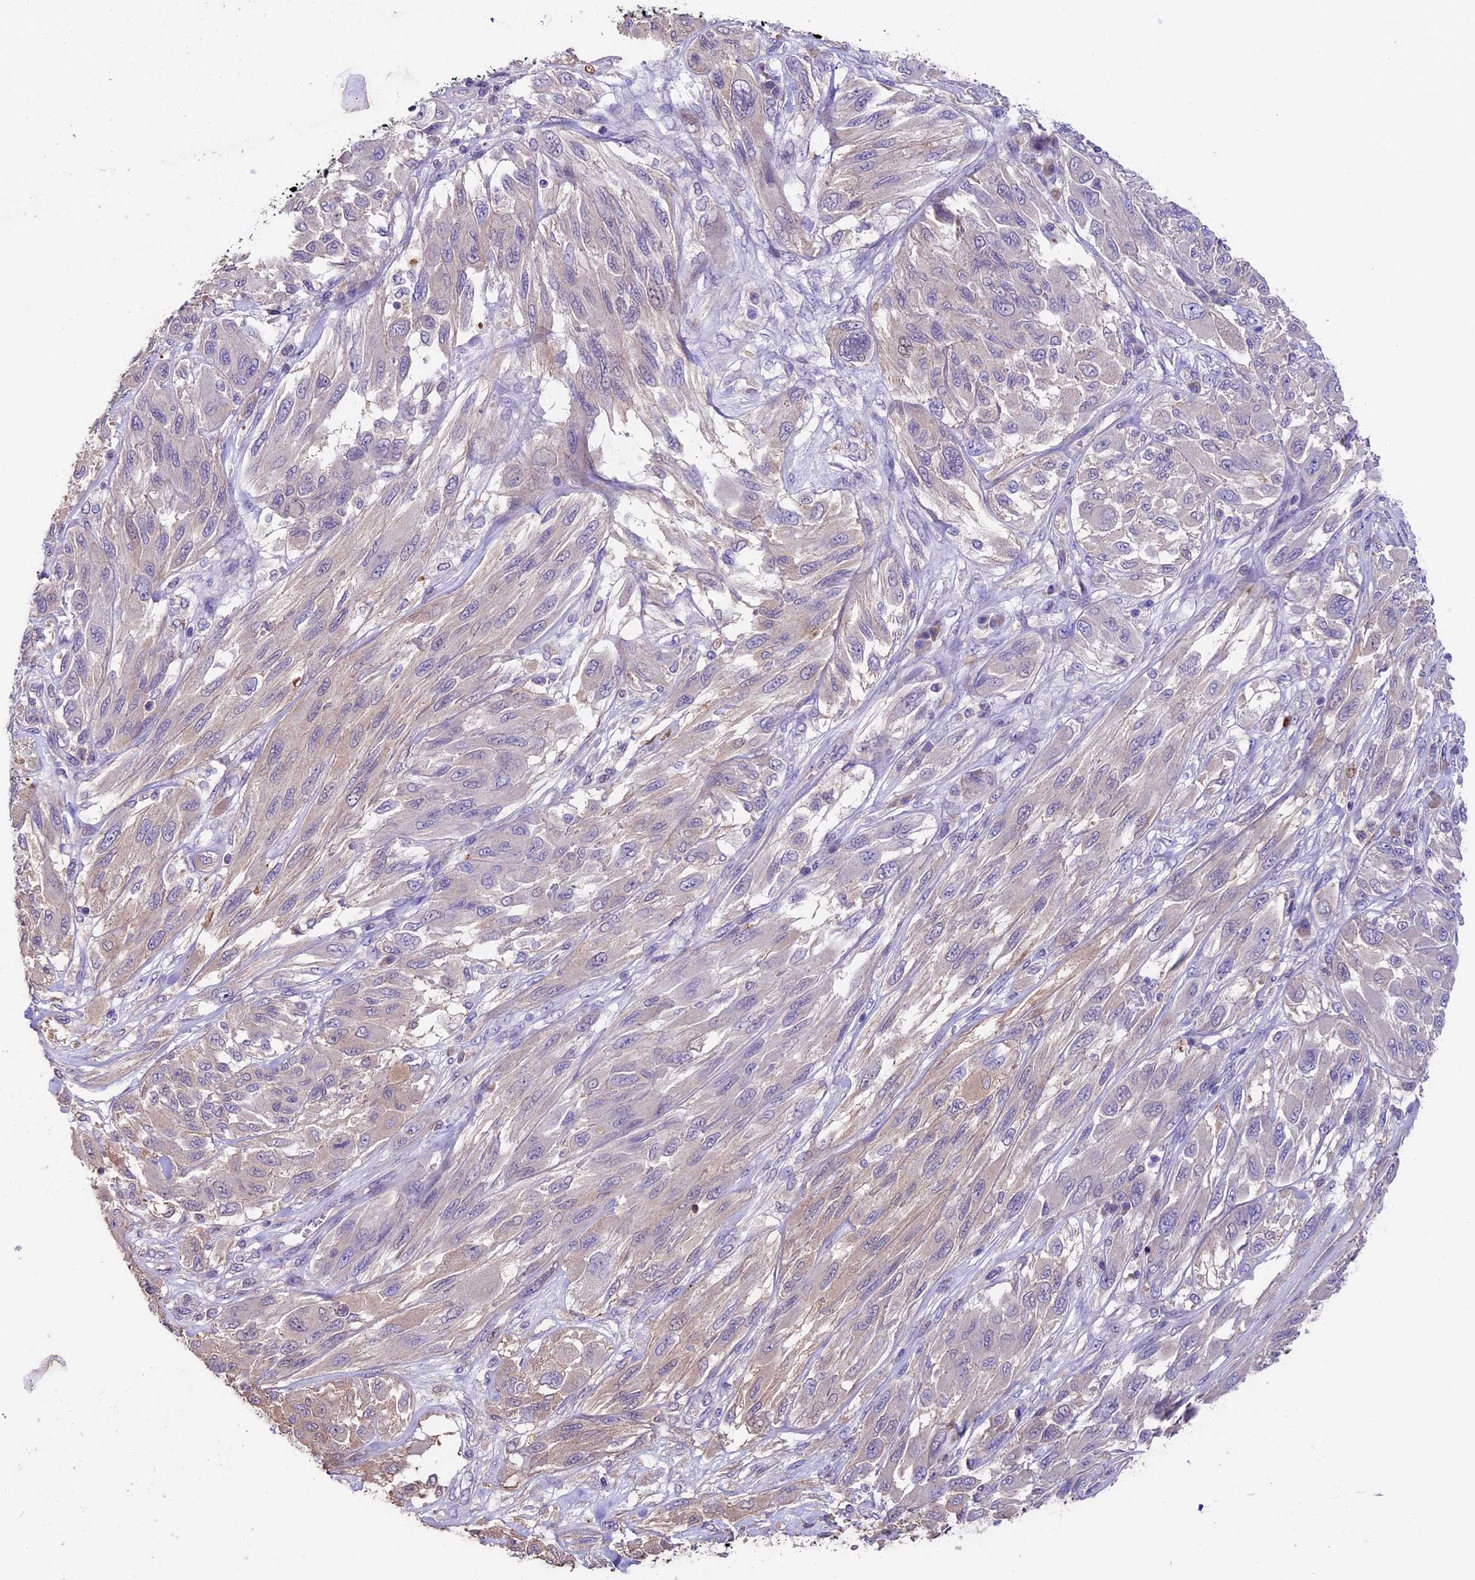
{"staining": {"intensity": "negative", "quantity": "none", "location": "none"}, "tissue": "melanoma", "cell_type": "Tumor cells", "image_type": "cancer", "snomed": [{"axis": "morphology", "description": "Malignant melanoma, NOS"}, {"axis": "topography", "description": "Skin"}], "caption": "High power microscopy micrograph of an immunohistochemistry (IHC) photomicrograph of malignant melanoma, revealing no significant positivity in tumor cells.", "gene": "SBNO2", "patient": {"sex": "female", "age": 91}}